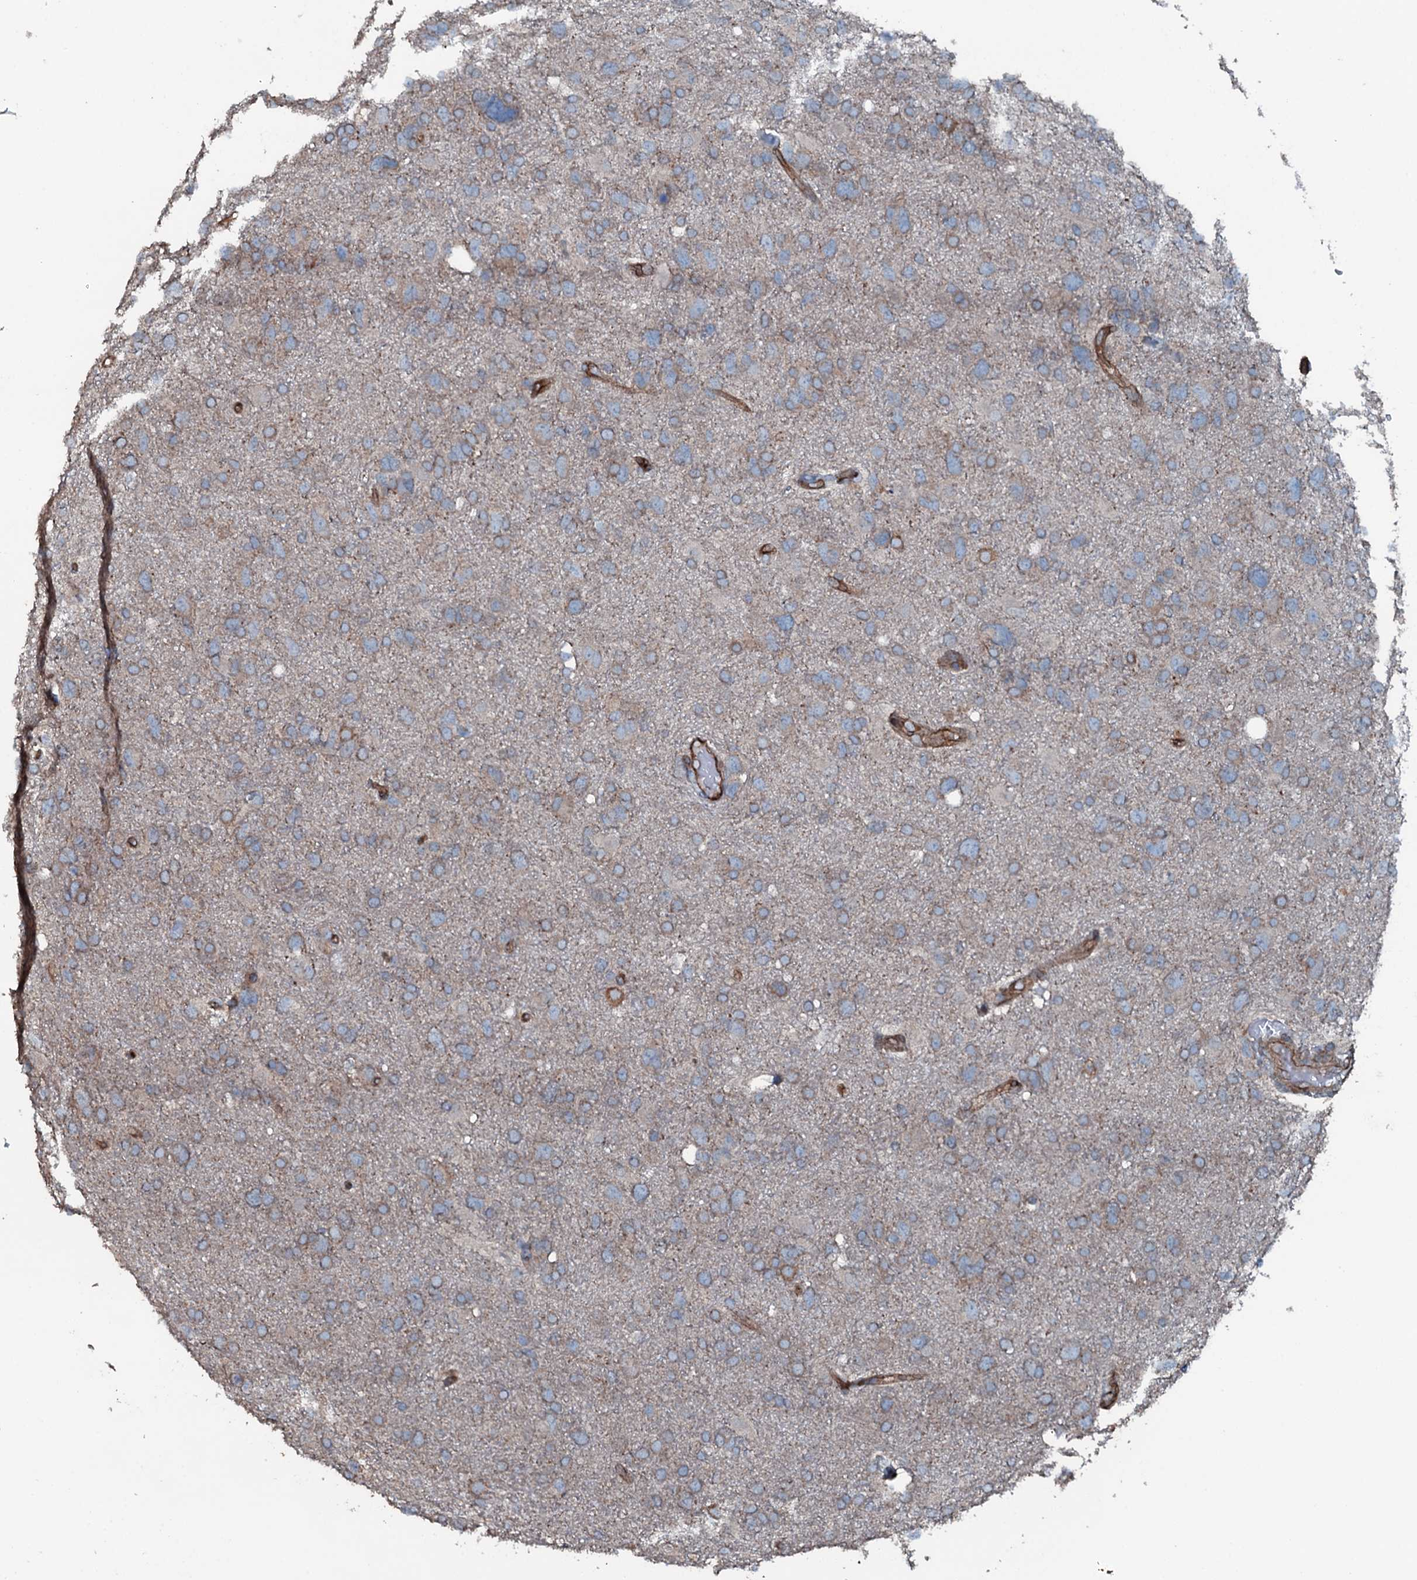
{"staining": {"intensity": "weak", "quantity": "25%-75%", "location": "cytoplasmic/membranous"}, "tissue": "glioma", "cell_type": "Tumor cells", "image_type": "cancer", "snomed": [{"axis": "morphology", "description": "Glioma, malignant, High grade"}, {"axis": "topography", "description": "Brain"}], "caption": "A micrograph of human glioma stained for a protein reveals weak cytoplasmic/membranous brown staining in tumor cells.", "gene": "SLC25A38", "patient": {"sex": "male", "age": 61}}